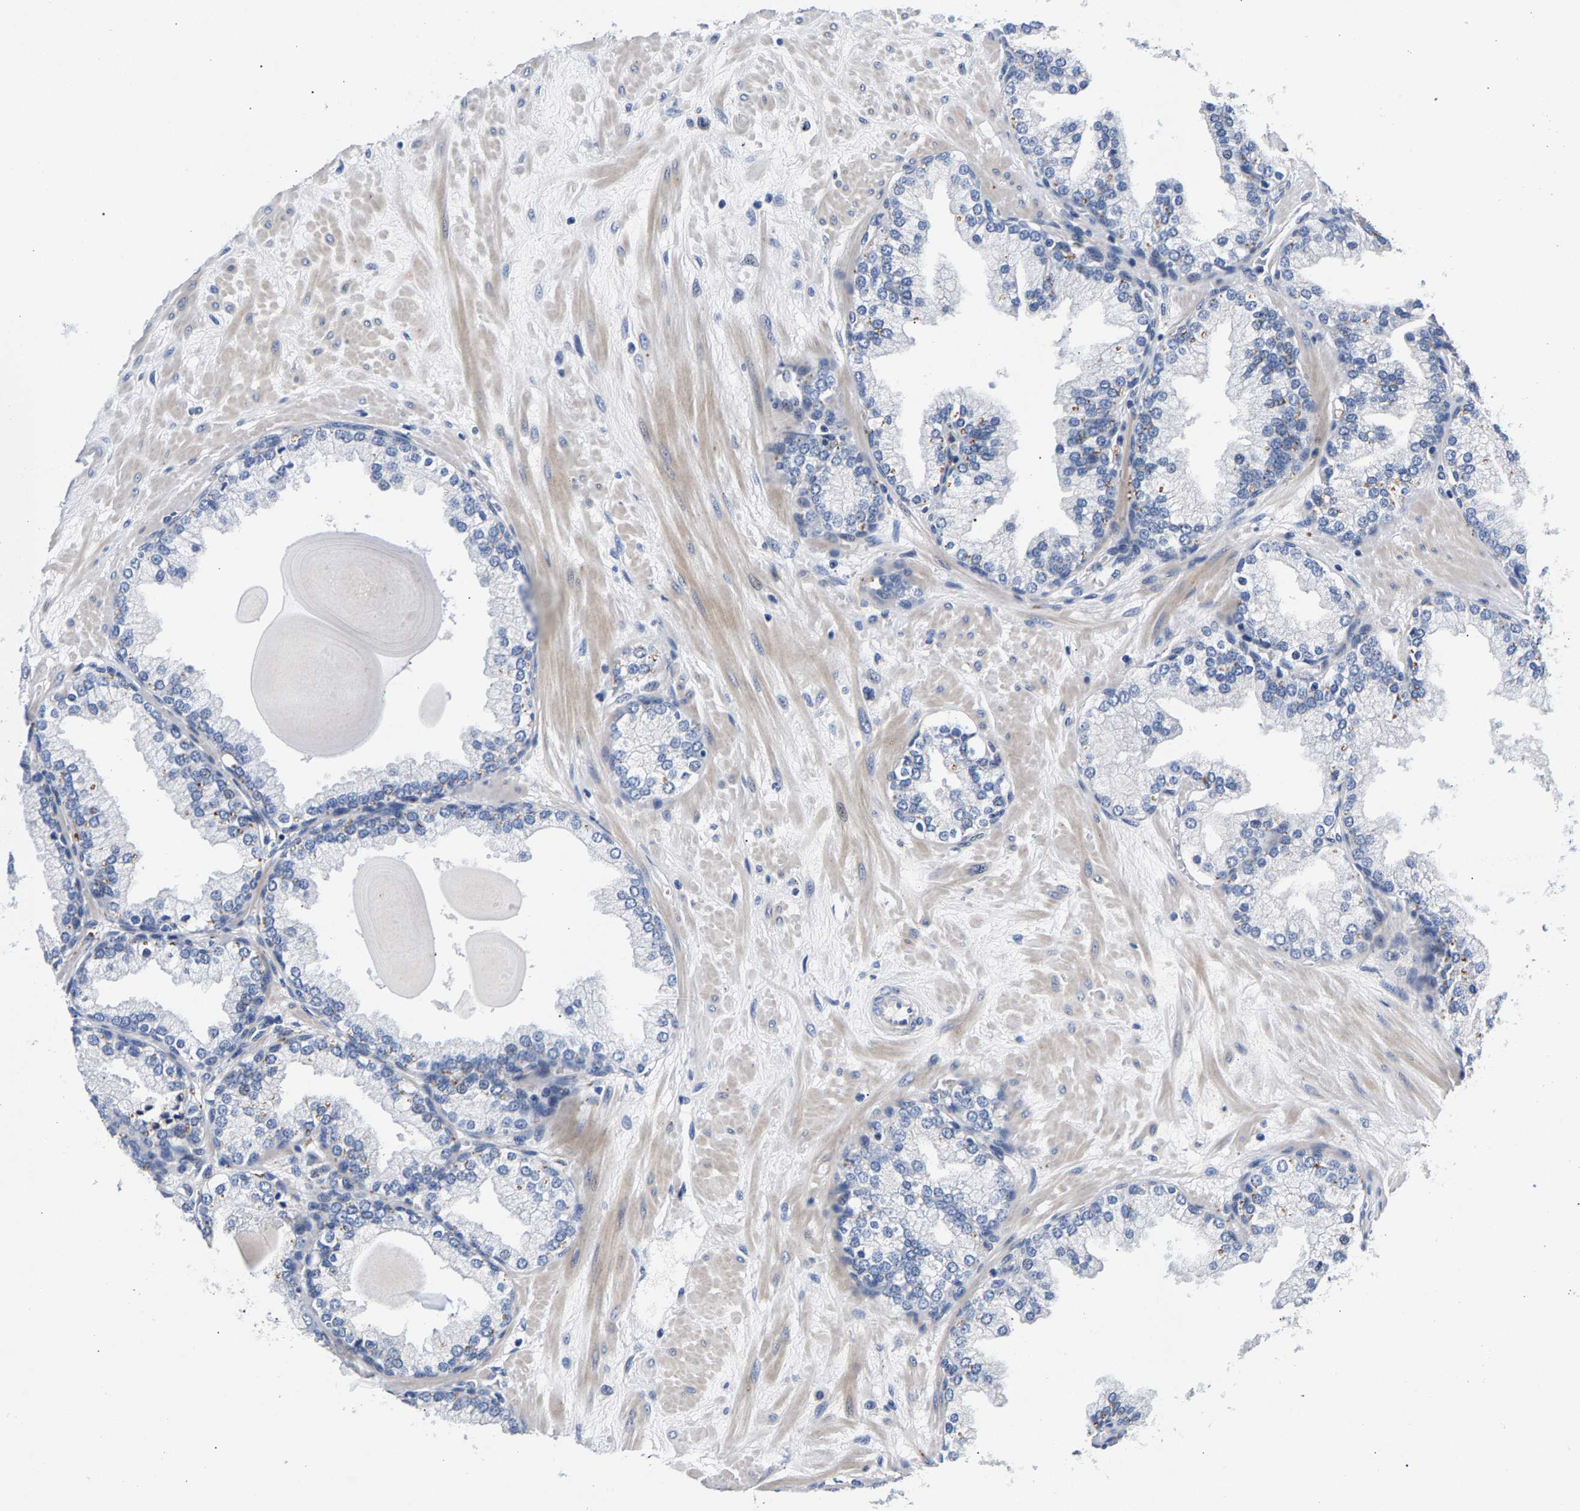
{"staining": {"intensity": "negative", "quantity": "none", "location": "none"}, "tissue": "prostate", "cell_type": "Glandular cells", "image_type": "normal", "snomed": [{"axis": "morphology", "description": "Normal tissue, NOS"}, {"axis": "topography", "description": "Prostate"}], "caption": "An IHC photomicrograph of unremarkable prostate is shown. There is no staining in glandular cells of prostate.", "gene": "P2RY4", "patient": {"sex": "male", "age": 51}}